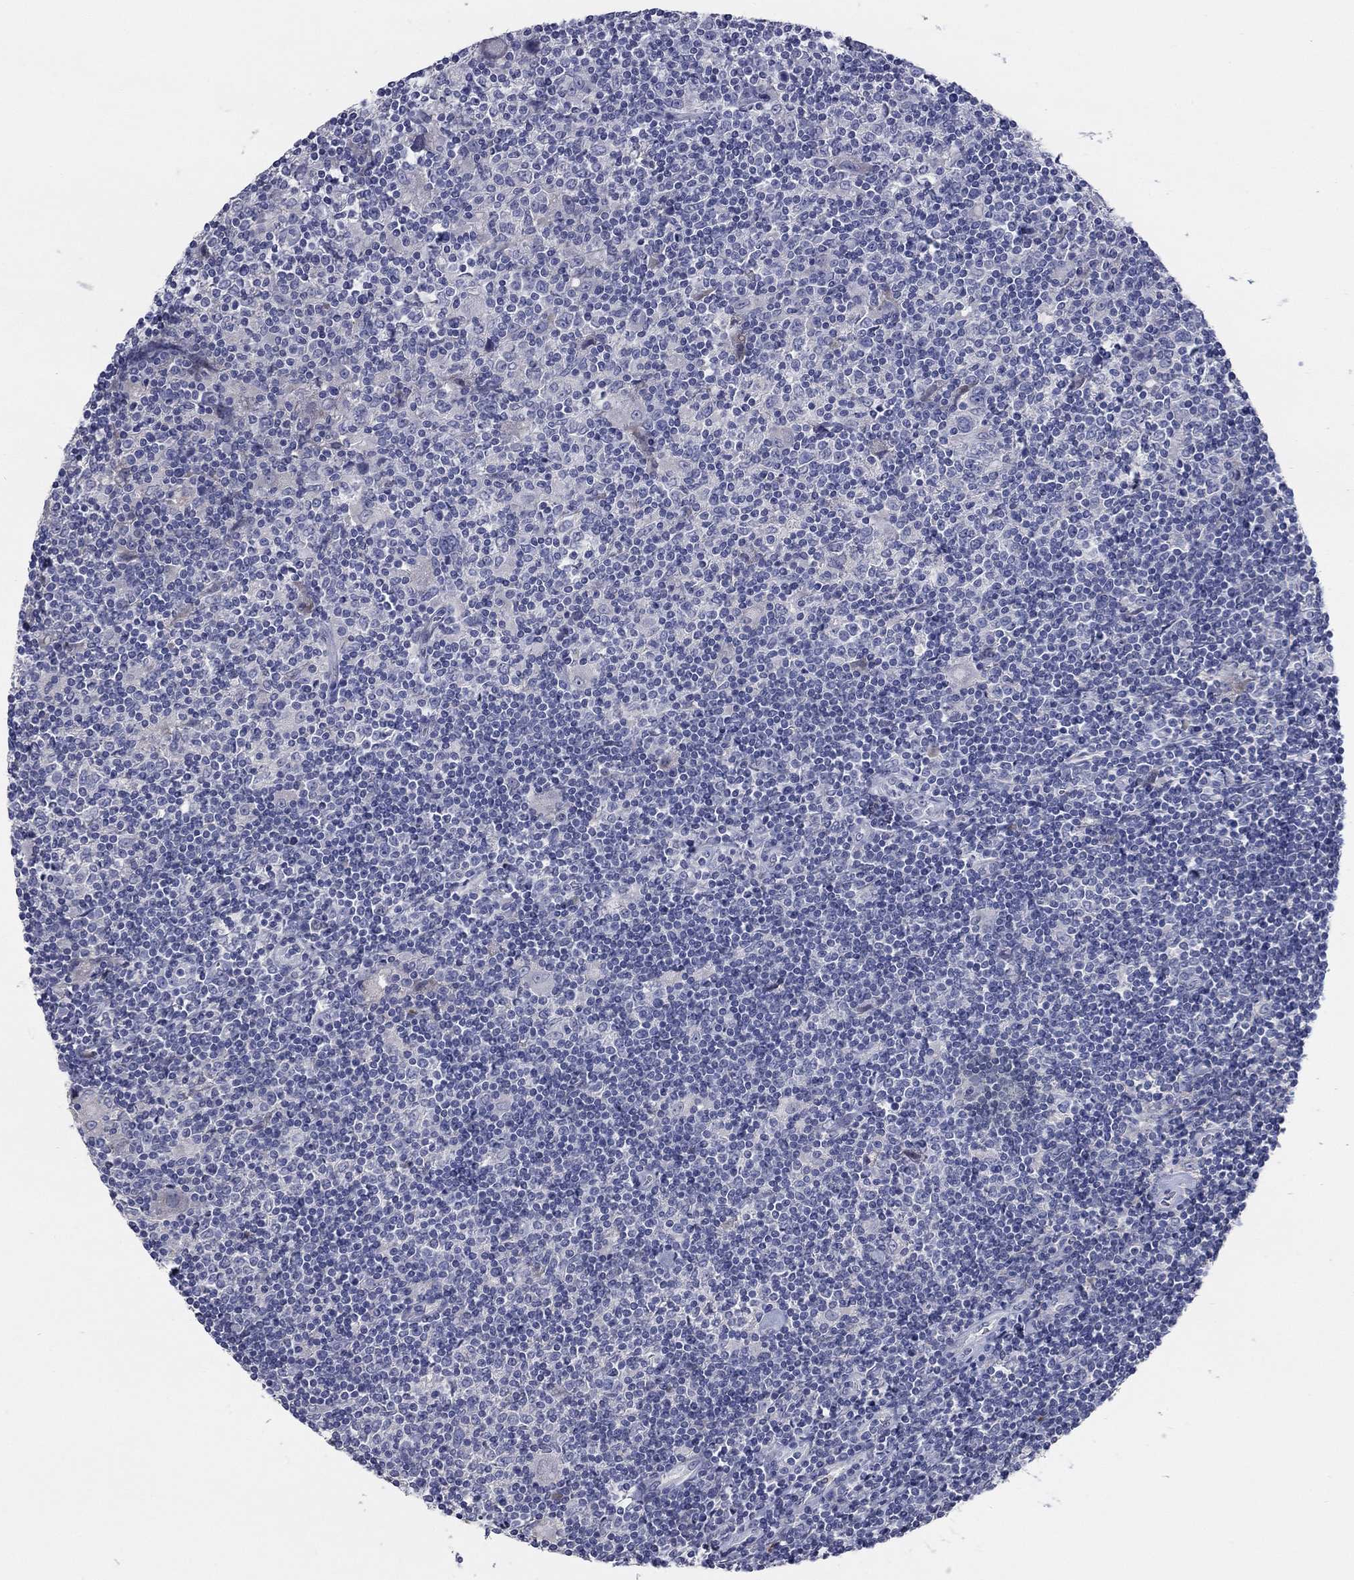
{"staining": {"intensity": "negative", "quantity": "none", "location": "none"}, "tissue": "lymphoma", "cell_type": "Tumor cells", "image_type": "cancer", "snomed": [{"axis": "morphology", "description": "Hodgkin's disease, NOS"}, {"axis": "topography", "description": "Lymph node"}], "caption": "This is an IHC histopathology image of Hodgkin's disease. There is no positivity in tumor cells.", "gene": "TMEM249", "patient": {"sex": "male", "age": 40}}